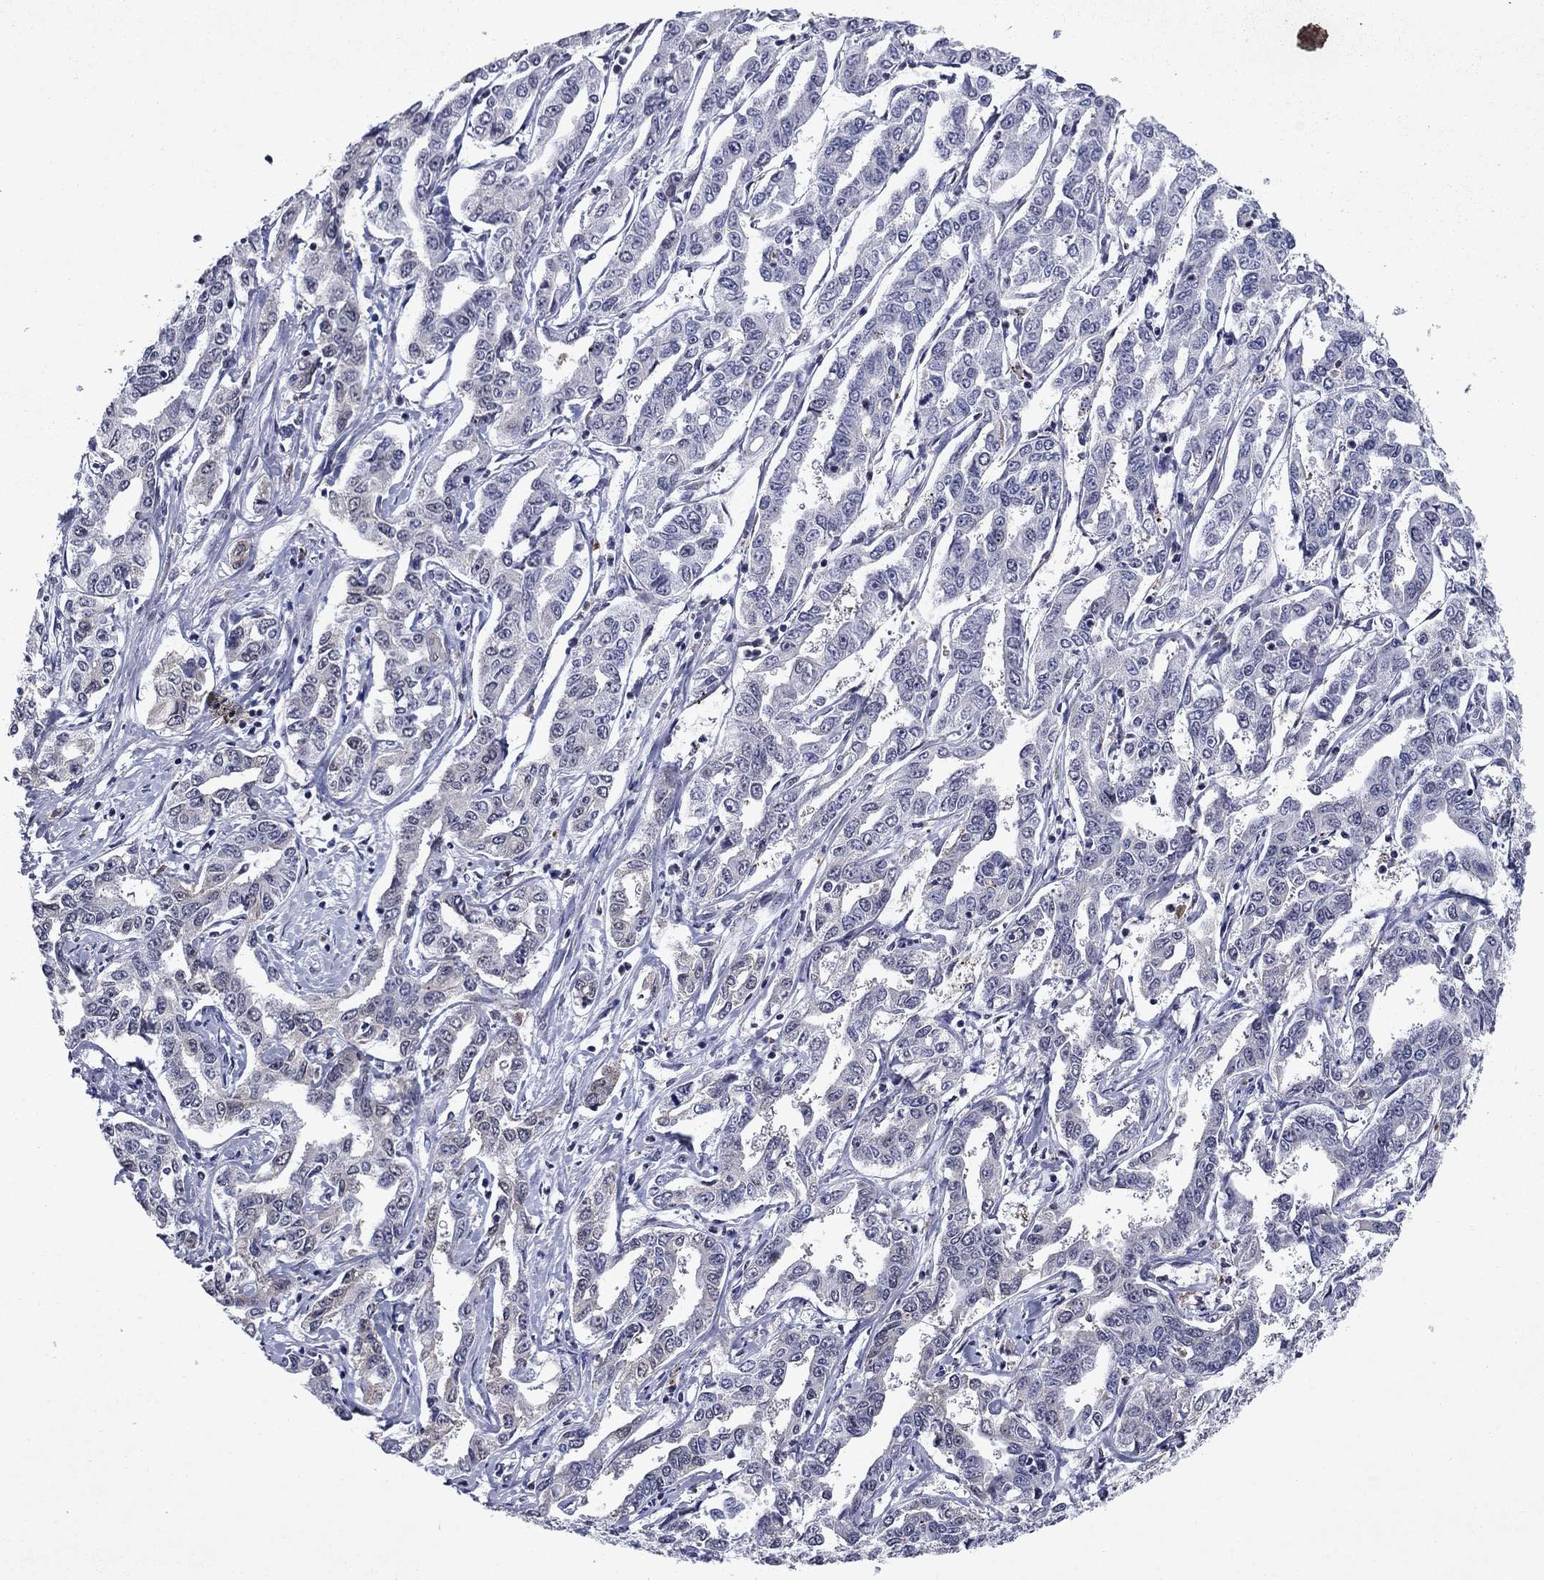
{"staining": {"intensity": "negative", "quantity": "none", "location": "none"}, "tissue": "liver cancer", "cell_type": "Tumor cells", "image_type": "cancer", "snomed": [{"axis": "morphology", "description": "Cholangiocarcinoma"}, {"axis": "topography", "description": "Liver"}], "caption": "Protein analysis of liver cancer exhibits no significant expression in tumor cells. (DAB (3,3'-diaminobenzidine) immunohistochemistry visualized using brightfield microscopy, high magnification).", "gene": "ECM1", "patient": {"sex": "male", "age": 59}}